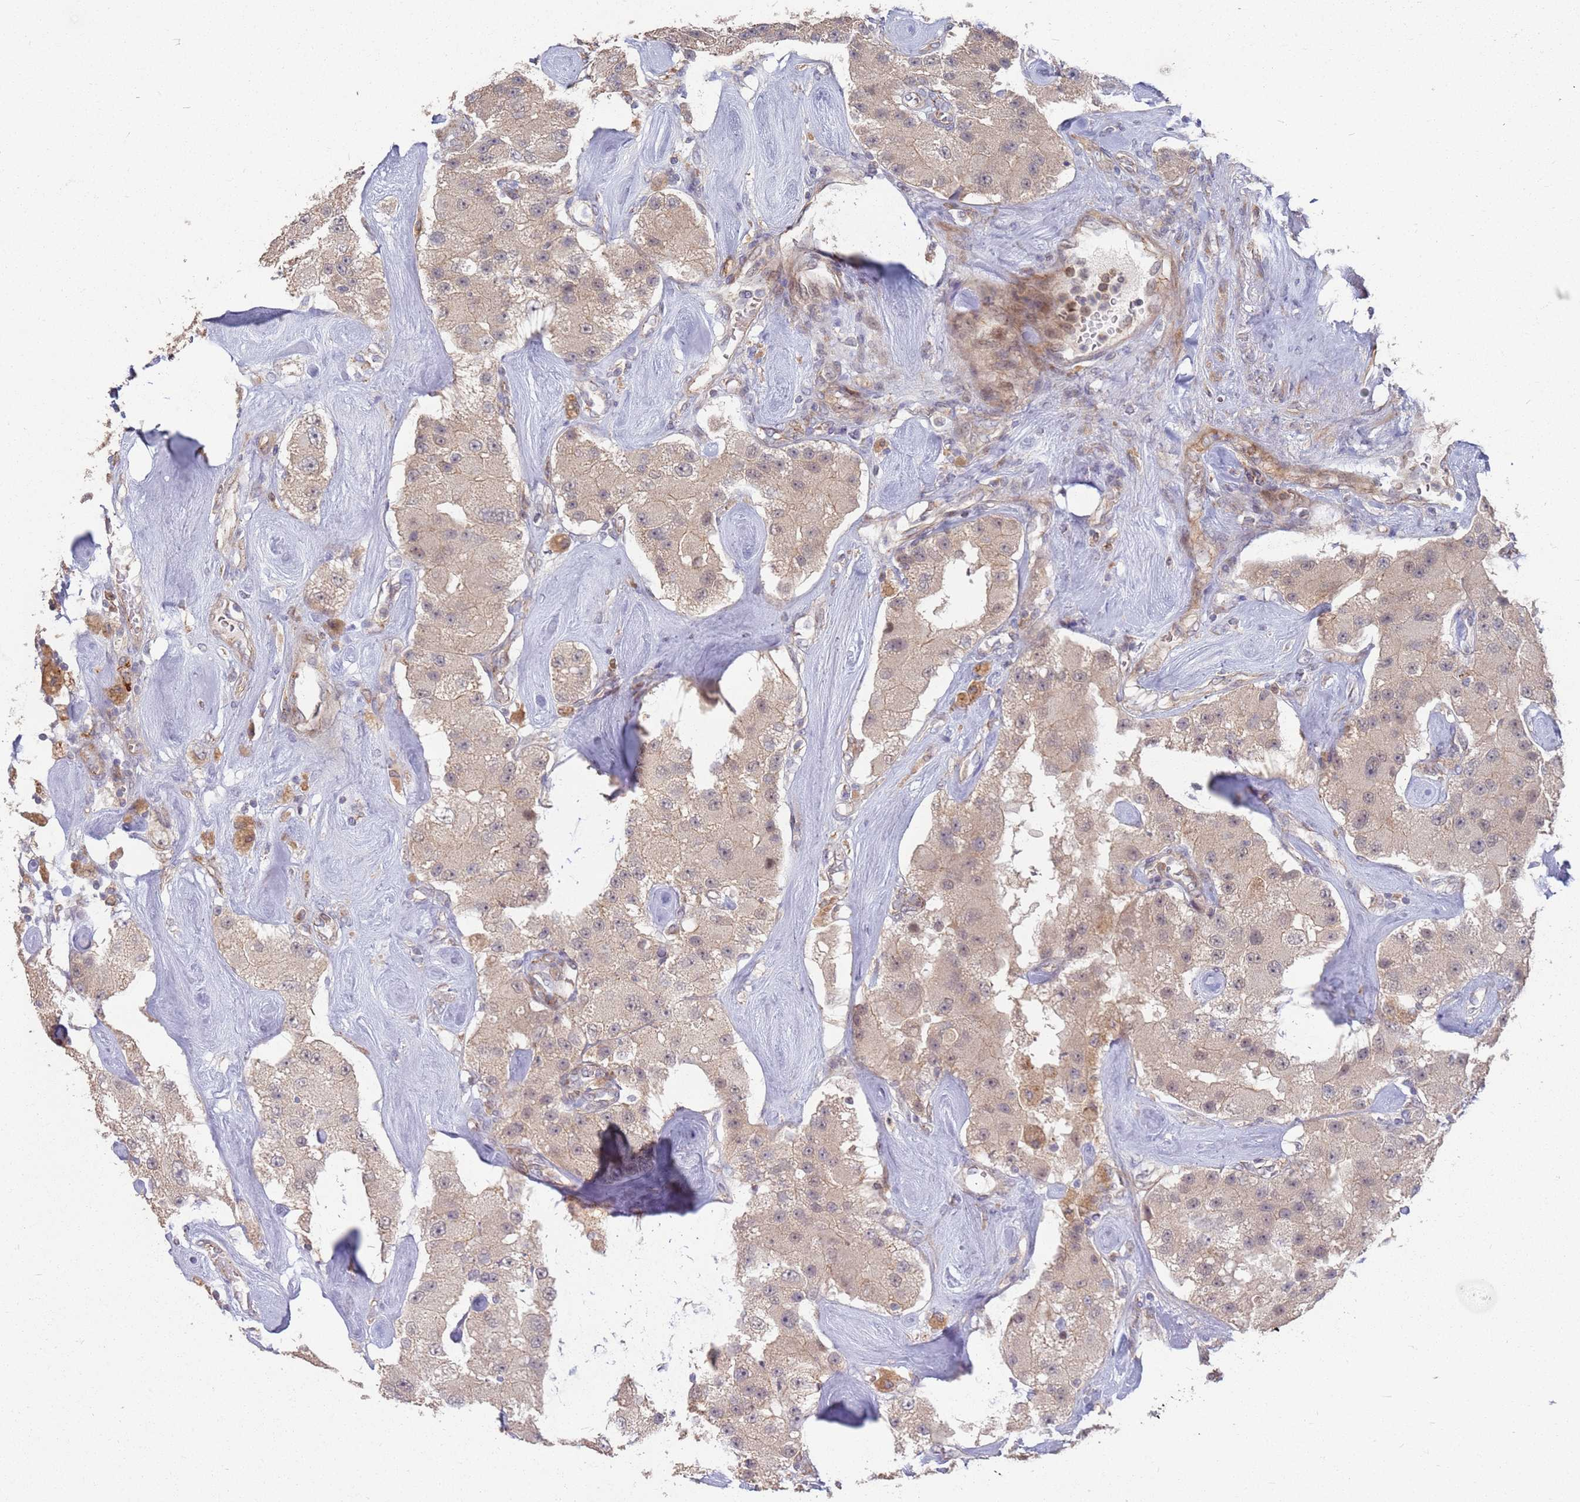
{"staining": {"intensity": "weak", "quantity": ">75%", "location": "cytoplasmic/membranous"}, "tissue": "carcinoid", "cell_type": "Tumor cells", "image_type": "cancer", "snomed": [{"axis": "morphology", "description": "Carcinoid, malignant, NOS"}, {"axis": "topography", "description": "Pancreas"}], "caption": "This histopathology image reveals immunohistochemistry (IHC) staining of human malignant carcinoid, with low weak cytoplasmic/membranous expression in about >75% of tumor cells.", "gene": "MPEG1", "patient": {"sex": "male", "age": 41}}